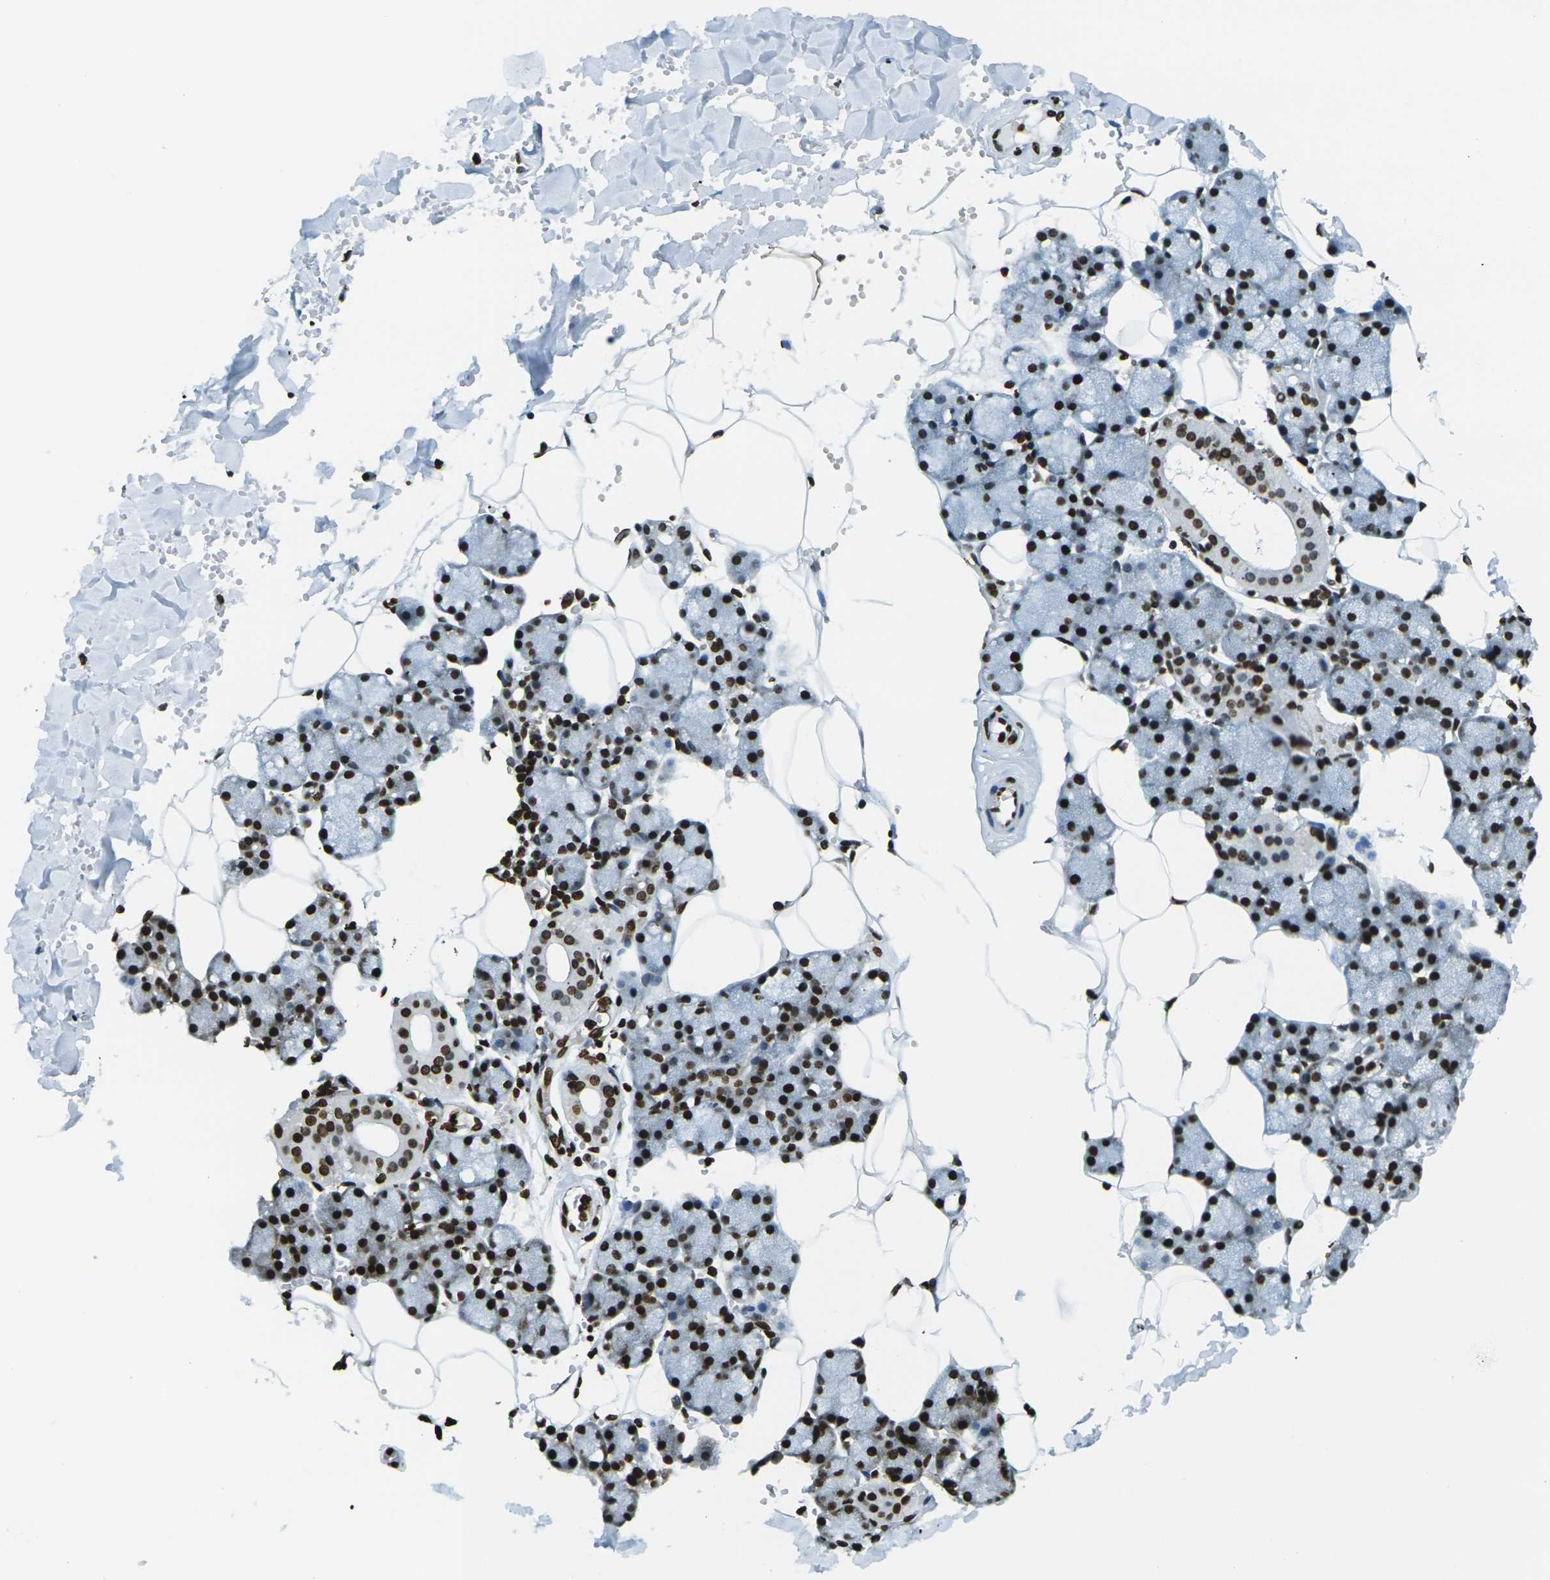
{"staining": {"intensity": "strong", "quantity": ">75%", "location": "nuclear"}, "tissue": "salivary gland", "cell_type": "Glandular cells", "image_type": "normal", "snomed": [{"axis": "morphology", "description": "Normal tissue, NOS"}, {"axis": "topography", "description": "Salivary gland"}], "caption": "This is an image of immunohistochemistry (IHC) staining of benign salivary gland, which shows strong staining in the nuclear of glandular cells.", "gene": "H1", "patient": {"sex": "male", "age": 62}}